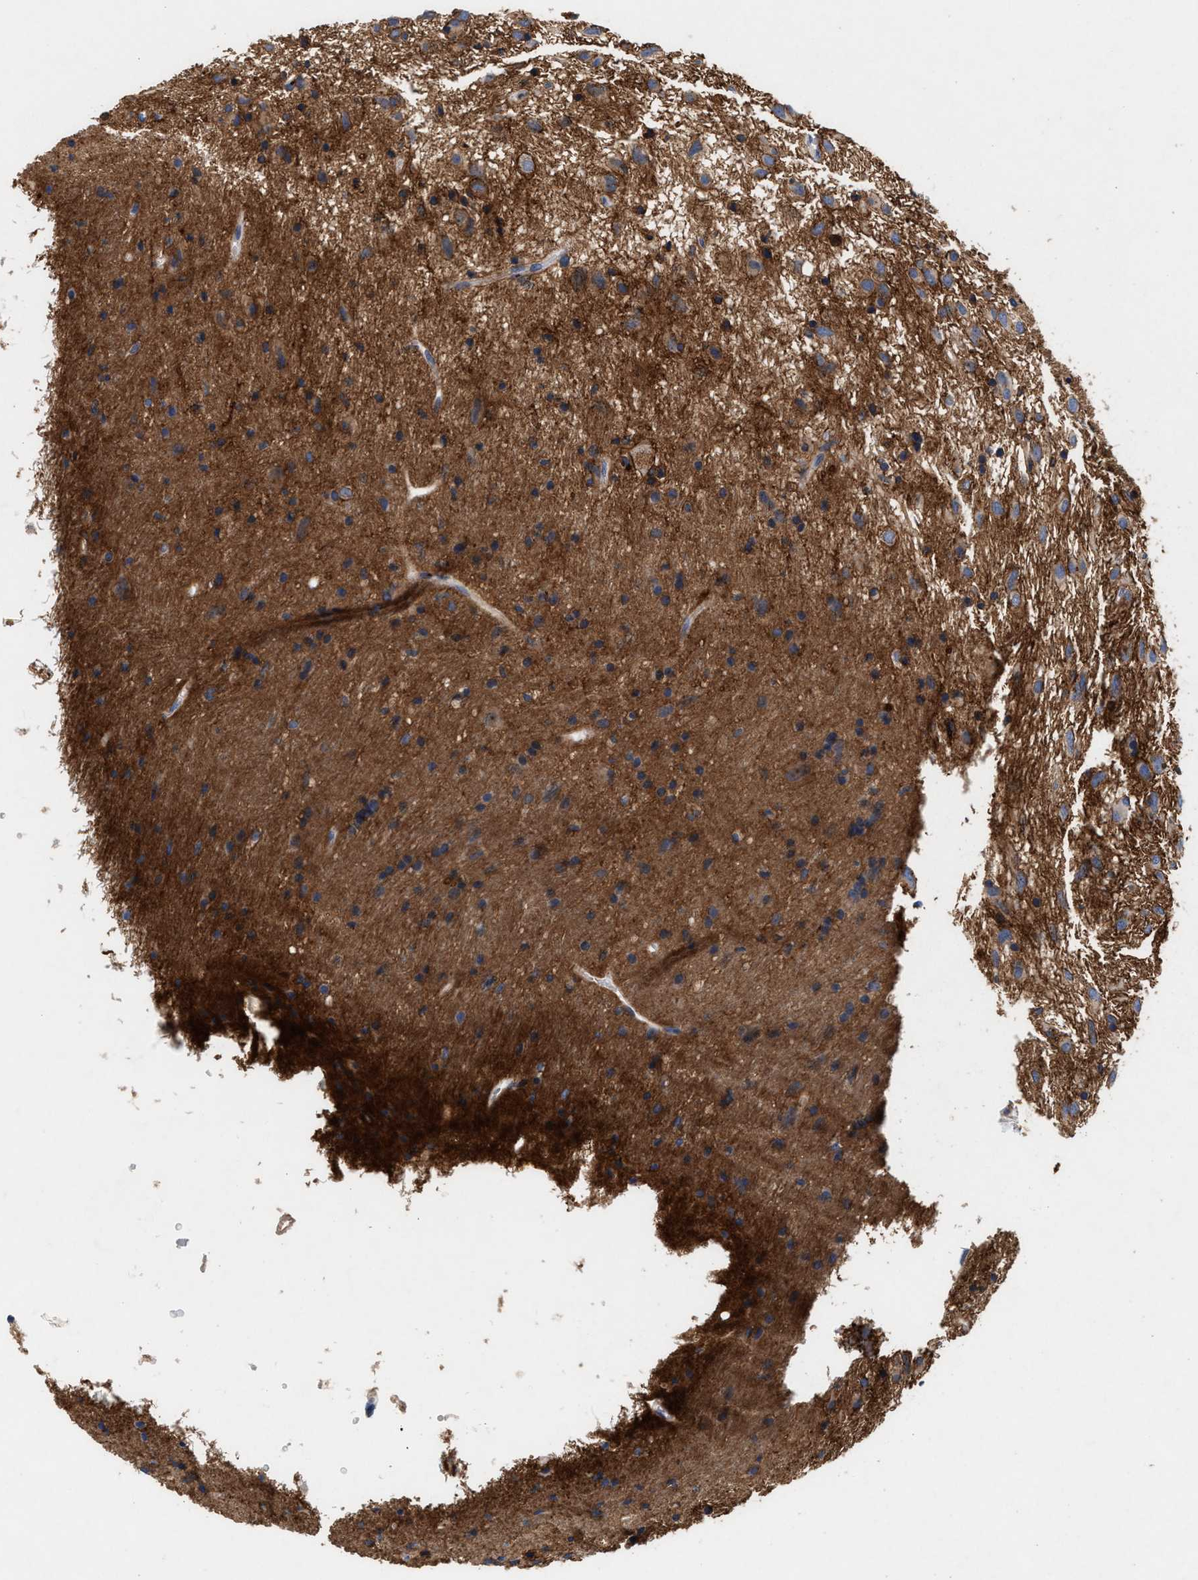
{"staining": {"intensity": "moderate", "quantity": "<25%", "location": "cytoplasmic/membranous"}, "tissue": "glioma", "cell_type": "Tumor cells", "image_type": "cancer", "snomed": [{"axis": "morphology", "description": "Glioma, malignant, Low grade"}, {"axis": "topography", "description": "Brain"}], "caption": "Protein expression analysis of human malignant glioma (low-grade) reveals moderate cytoplasmic/membranous positivity in about <25% of tumor cells.", "gene": "GNAI3", "patient": {"sex": "male", "age": 77}}